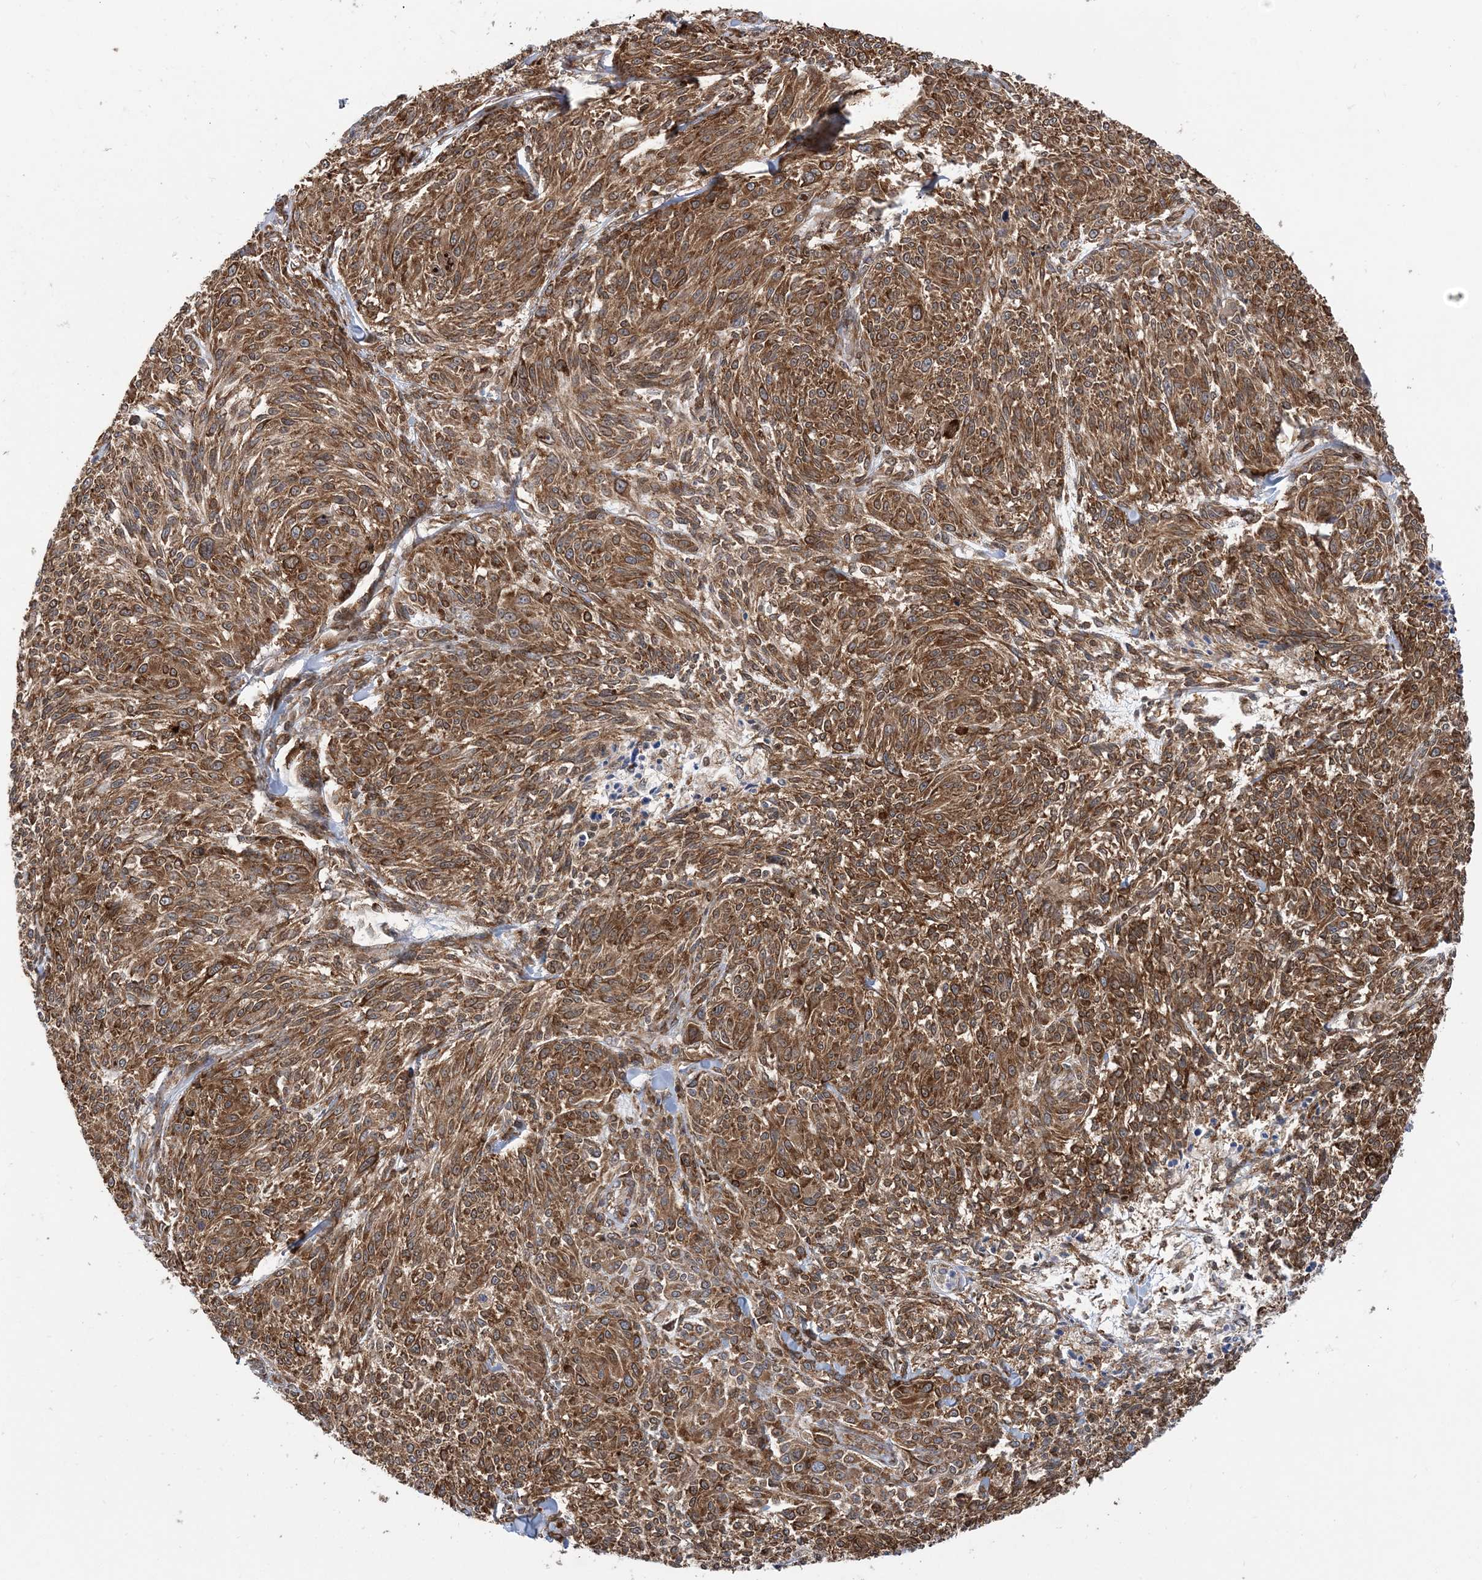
{"staining": {"intensity": "moderate", "quantity": ">75%", "location": "cytoplasmic/membranous"}, "tissue": "melanoma", "cell_type": "Tumor cells", "image_type": "cancer", "snomed": [{"axis": "morphology", "description": "Malignant melanoma, NOS"}, {"axis": "topography", "description": "Skin of trunk"}], "caption": "The micrograph displays a brown stain indicating the presence of a protein in the cytoplasmic/membranous of tumor cells in melanoma. The staining was performed using DAB (3,3'-diaminobenzidine) to visualize the protein expression in brown, while the nuclei were stained in blue with hematoxylin (Magnification: 20x).", "gene": "PHF1", "patient": {"sex": "male", "age": 71}}